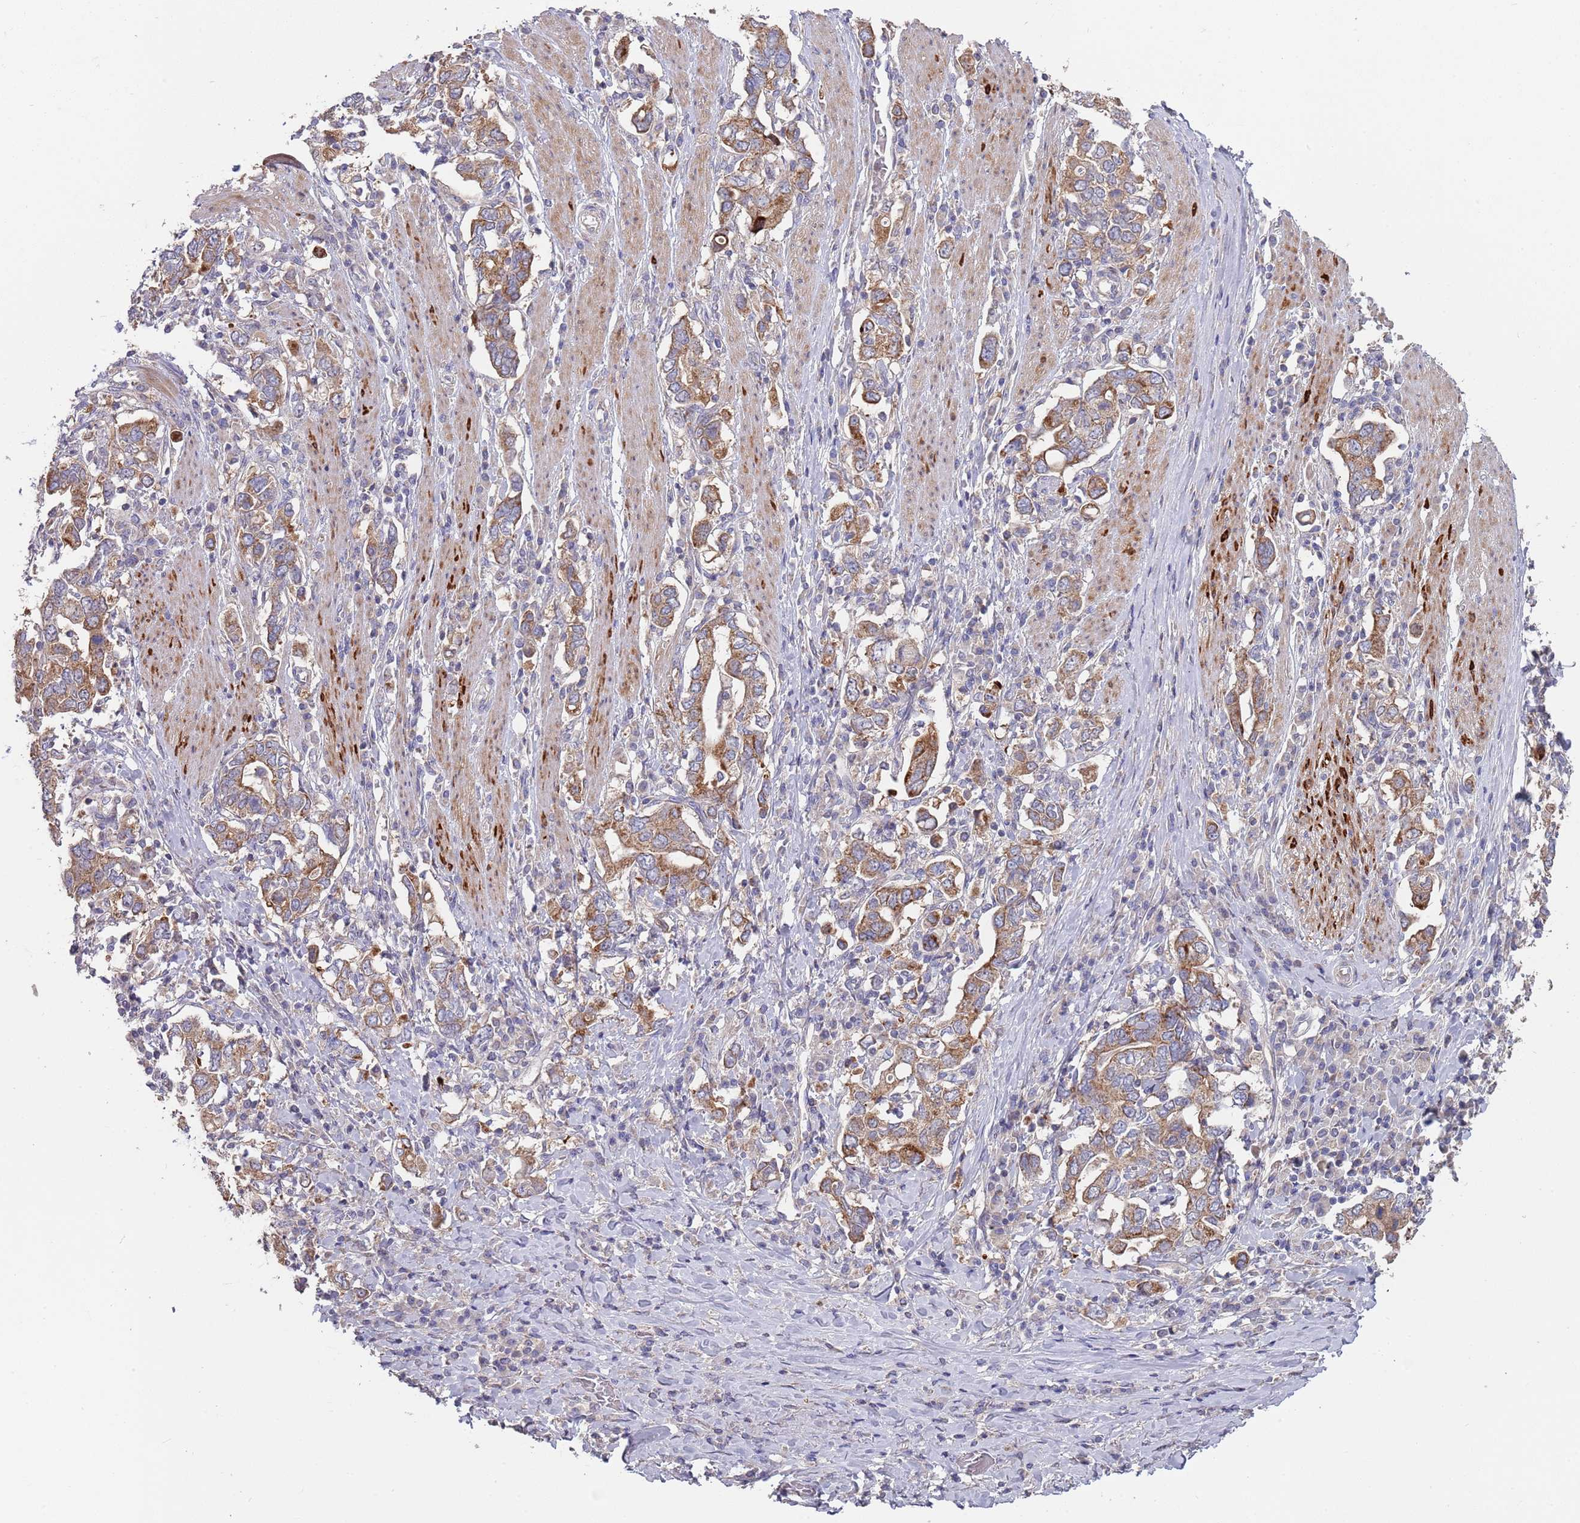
{"staining": {"intensity": "moderate", "quantity": ">75%", "location": "cytoplasmic/membranous"}, "tissue": "stomach cancer", "cell_type": "Tumor cells", "image_type": "cancer", "snomed": [{"axis": "morphology", "description": "Adenocarcinoma, NOS"}, {"axis": "topography", "description": "Stomach, upper"}, {"axis": "topography", "description": "Stomach"}], "caption": "Stomach cancer (adenocarcinoma) was stained to show a protein in brown. There is medium levels of moderate cytoplasmic/membranous positivity in about >75% of tumor cells. The staining is performed using DAB brown chromogen to label protein expression. The nuclei are counter-stained blue using hematoxylin.", "gene": "ABCC10", "patient": {"sex": "male", "age": 62}}